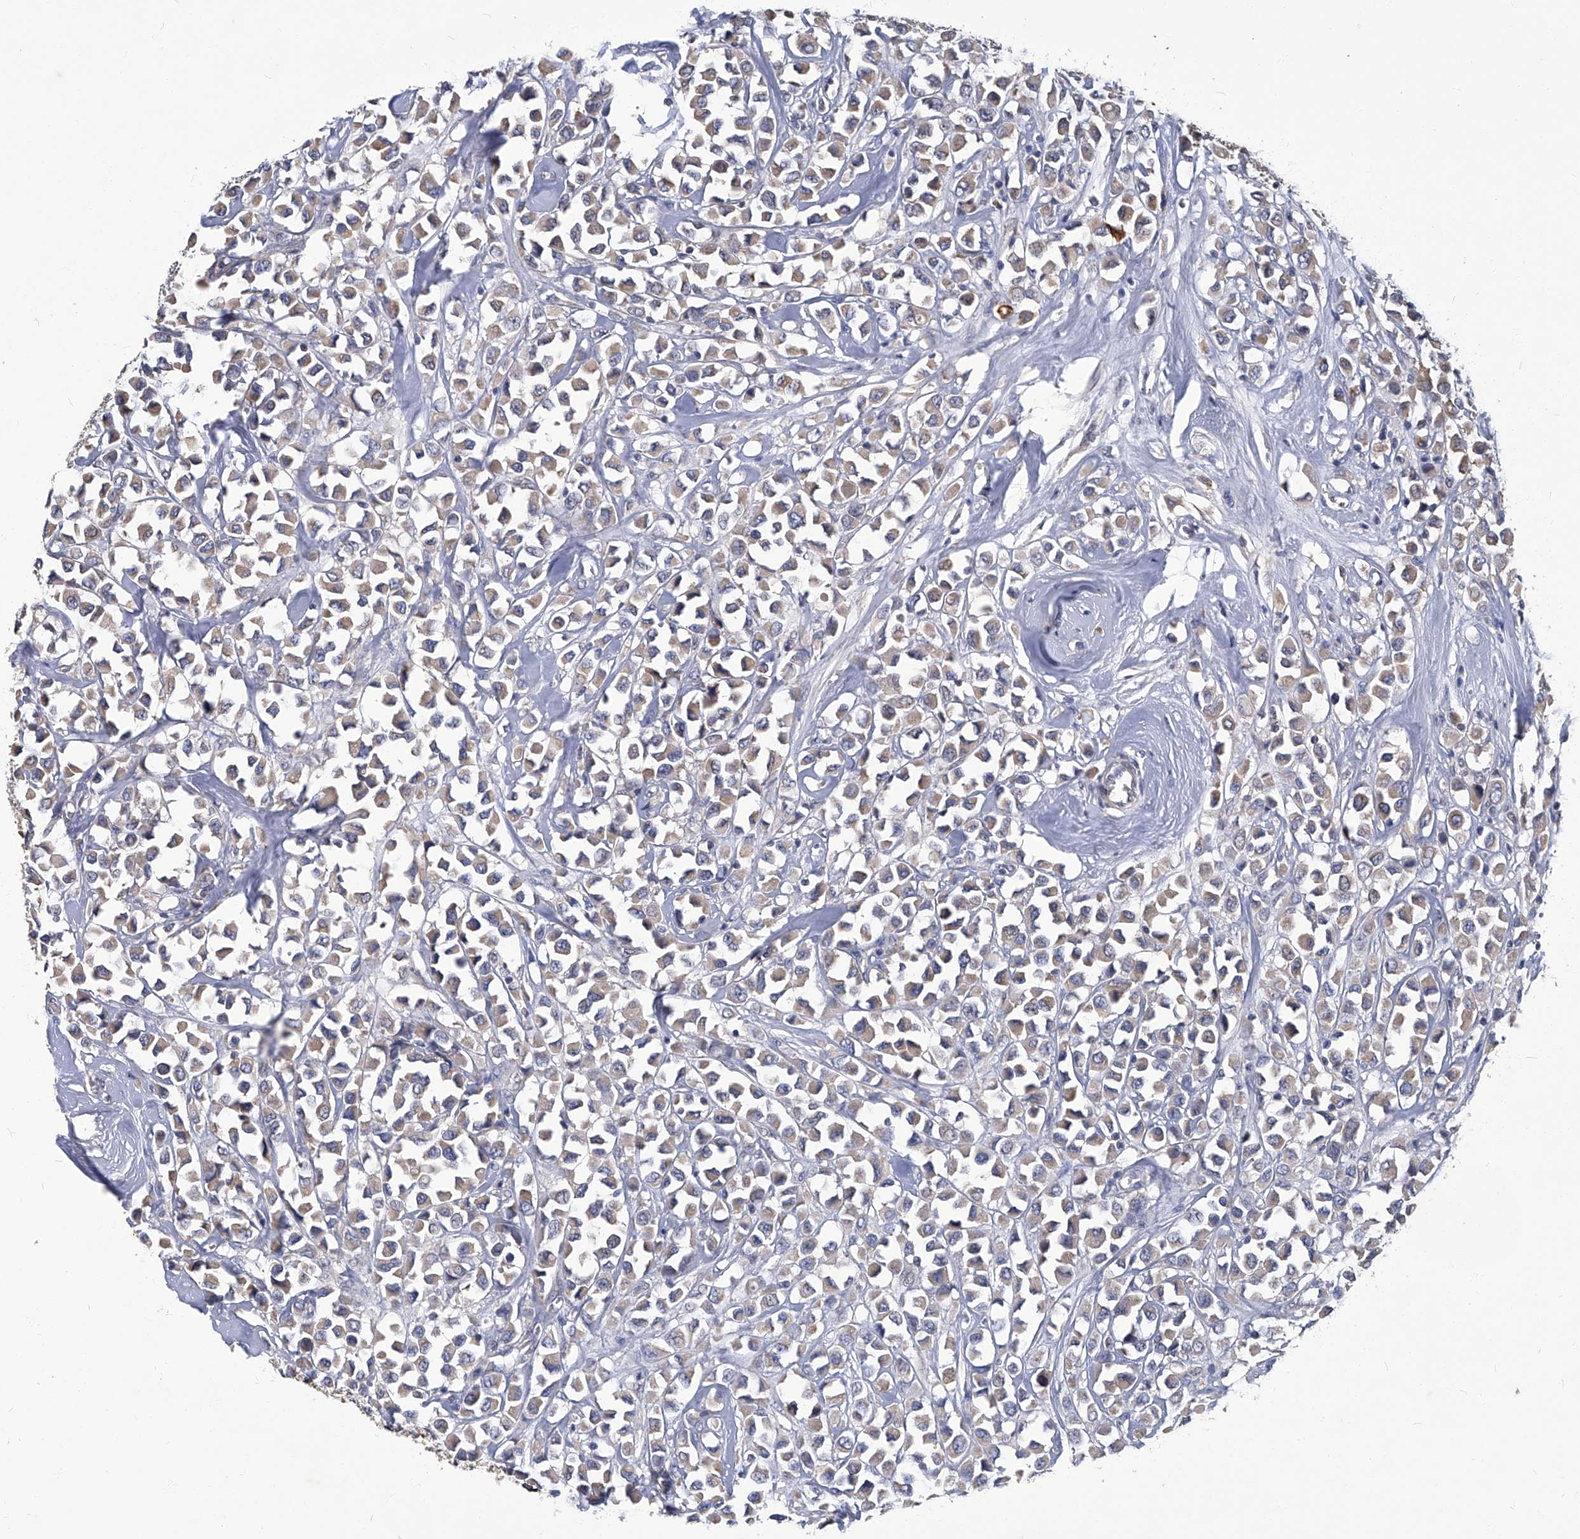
{"staining": {"intensity": "weak", "quantity": "<25%", "location": "cytoplasmic/membranous"}, "tissue": "breast cancer", "cell_type": "Tumor cells", "image_type": "cancer", "snomed": [{"axis": "morphology", "description": "Duct carcinoma"}, {"axis": "topography", "description": "Breast"}], "caption": "The immunohistochemistry (IHC) histopathology image has no significant expression in tumor cells of infiltrating ductal carcinoma (breast) tissue.", "gene": "TGFBR1", "patient": {"sex": "female", "age": 61}}